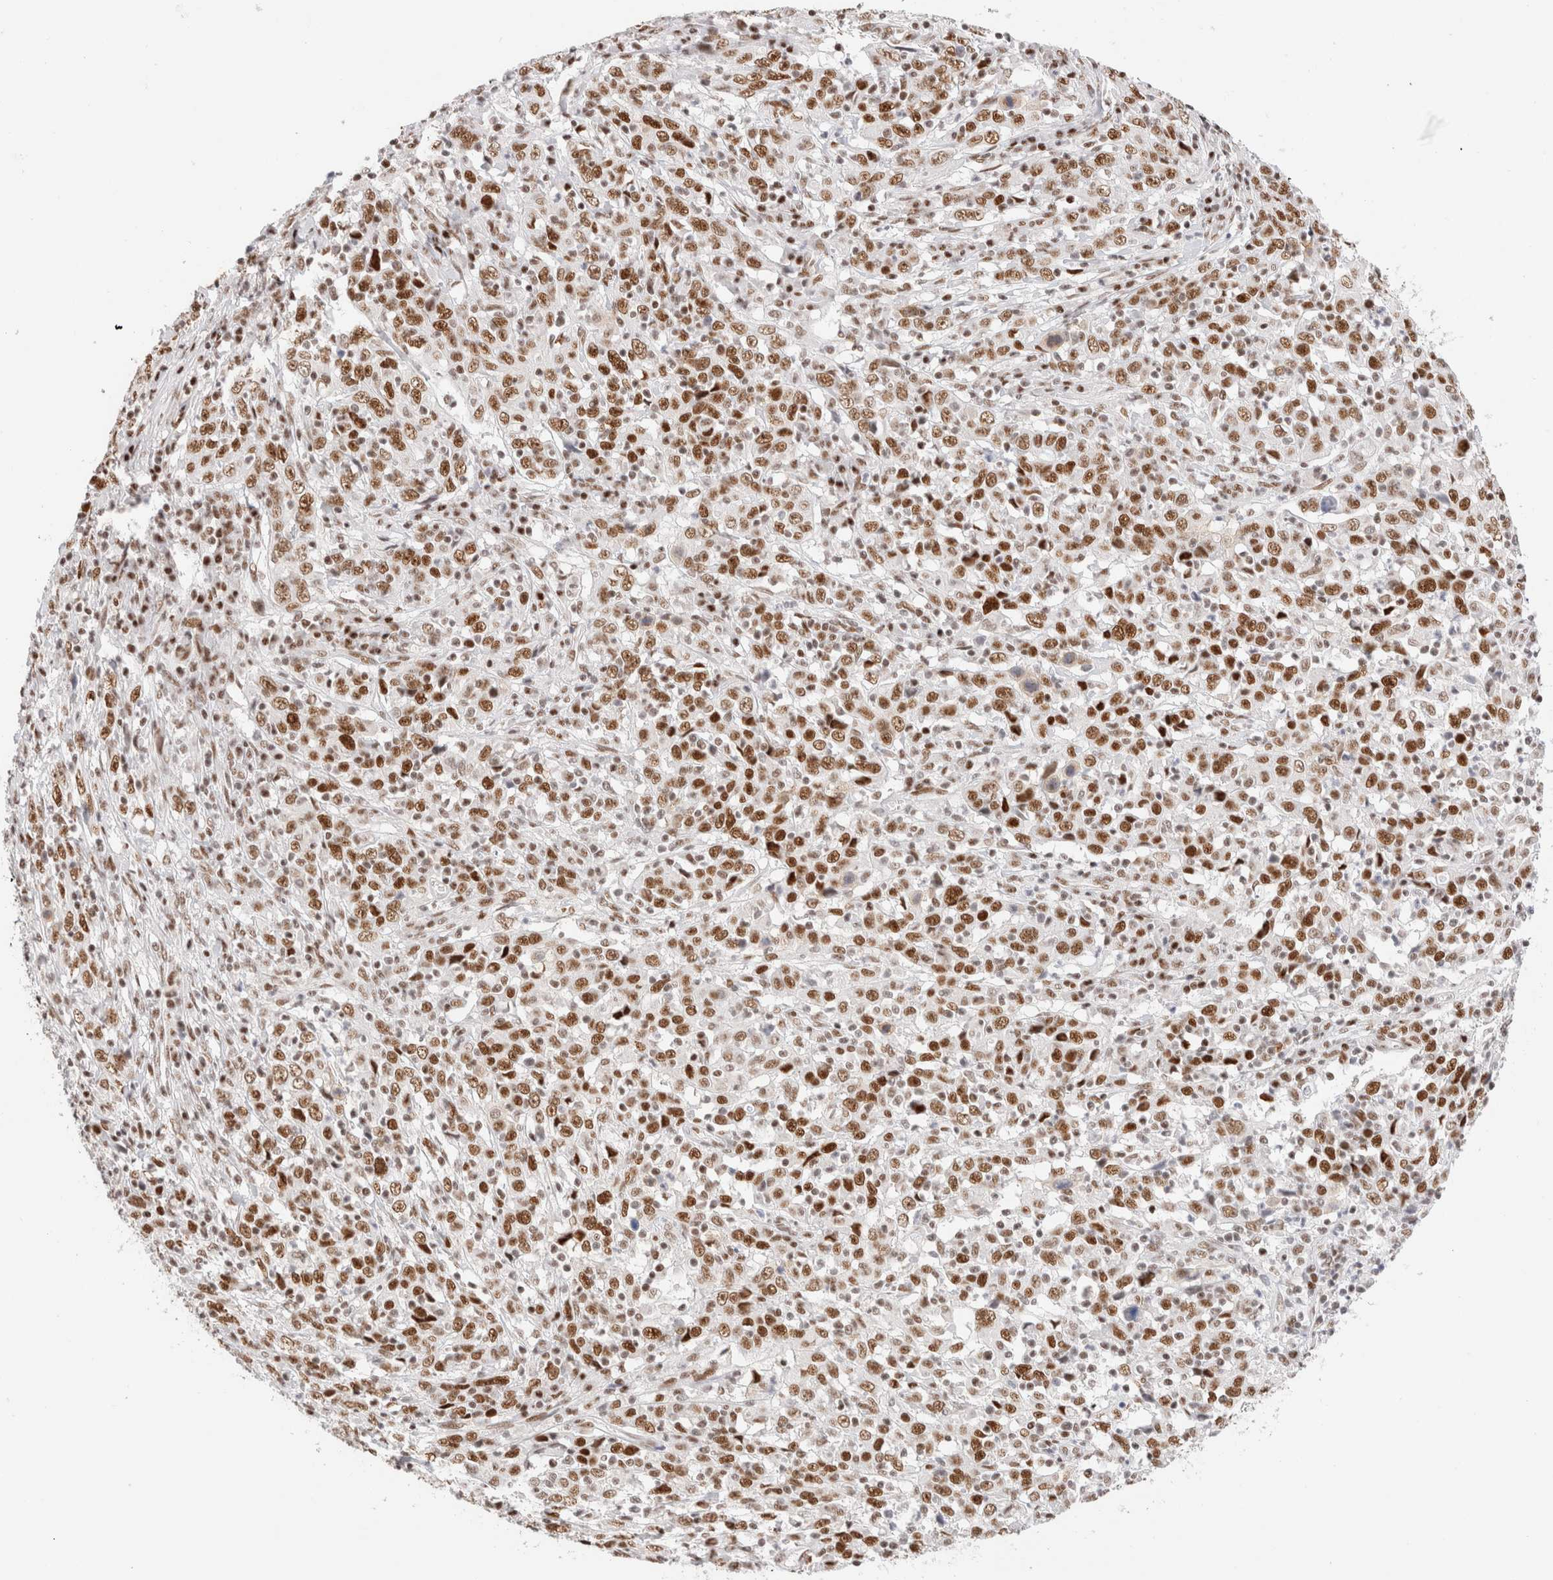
{"staining": {"intensity": "strong", "quantity": ">75%", "location": "nuclear"}, "tissue": "cervical cancer", "cell_type": "Tumor cells", "image_type": "cancer", "snomed": [{"axis": "morphology", "description": "Squamous cell carcinoma, NOS"}, {"axis": "topography", "description": "Cervix"}], "caption": "This micrograph exhibits immunohistochemistry staining of cervical squamous cell carcinoma, with high strong nuclear positivity in approximately >75% of tumor cells.", "gene": "ZNF282", "patient": {"sex": "female", "age": 46}}